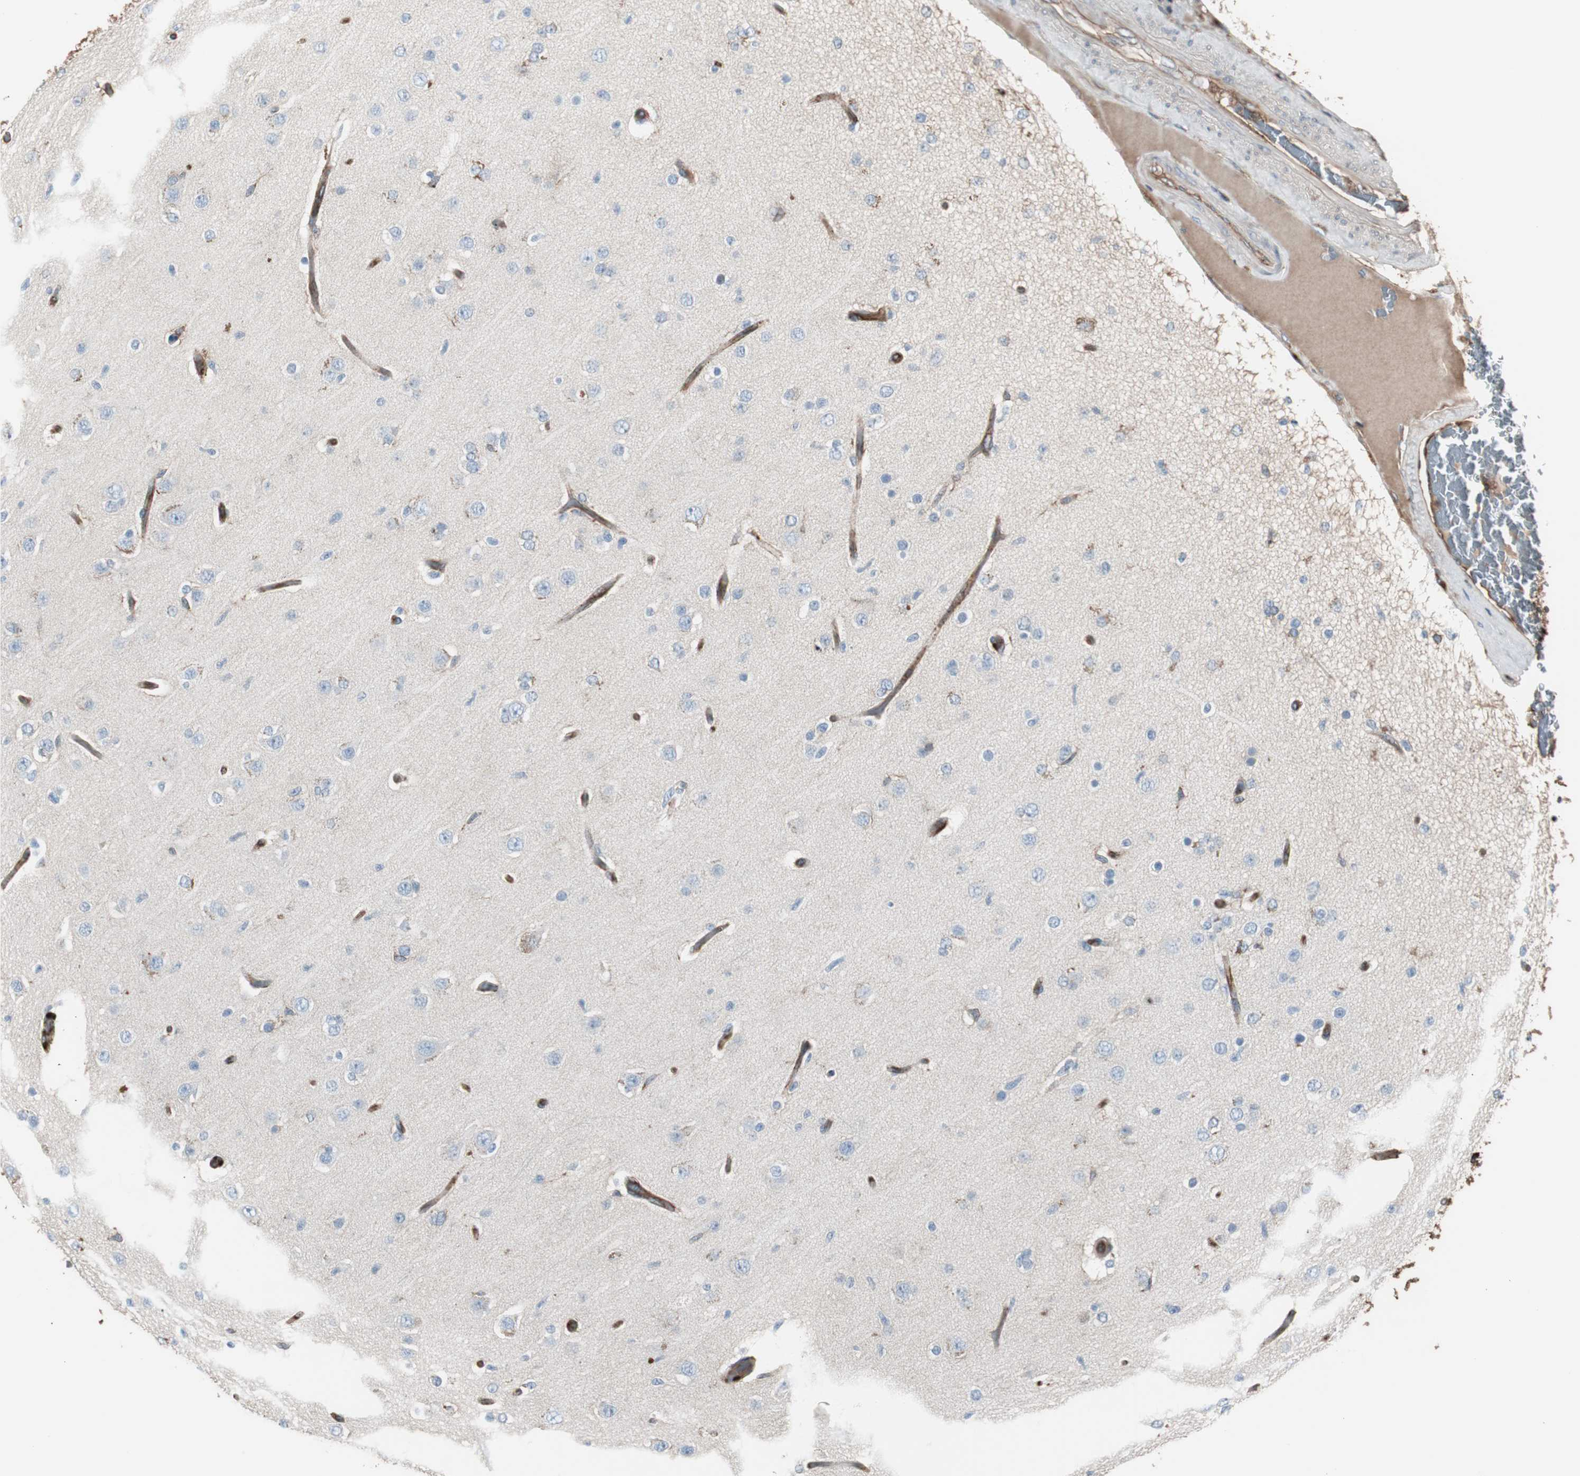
{"staining": {"intensity": "moderate", "quantity": "<25%", "location": "cytoplasmic/membranous"}, "tissue": "glioma", "cell_type": "Tumor cells", "image_type": "cancer", "snomed": [{"axis": "morphology", "description": "Glioma, malignant, High grade"}, {"axis": "topography", "description": "Brain"}], "caption": "Protein positivity by IHC exhibits moderate cytoplasmic/membranous positivity in about <25% of tumor cells in malignant glioma (high-grade). (DAB = brown stain, brightfield microscopy at high magnification).", "gene": "B2M", "patient": {"sex": "male", "age": 33}}